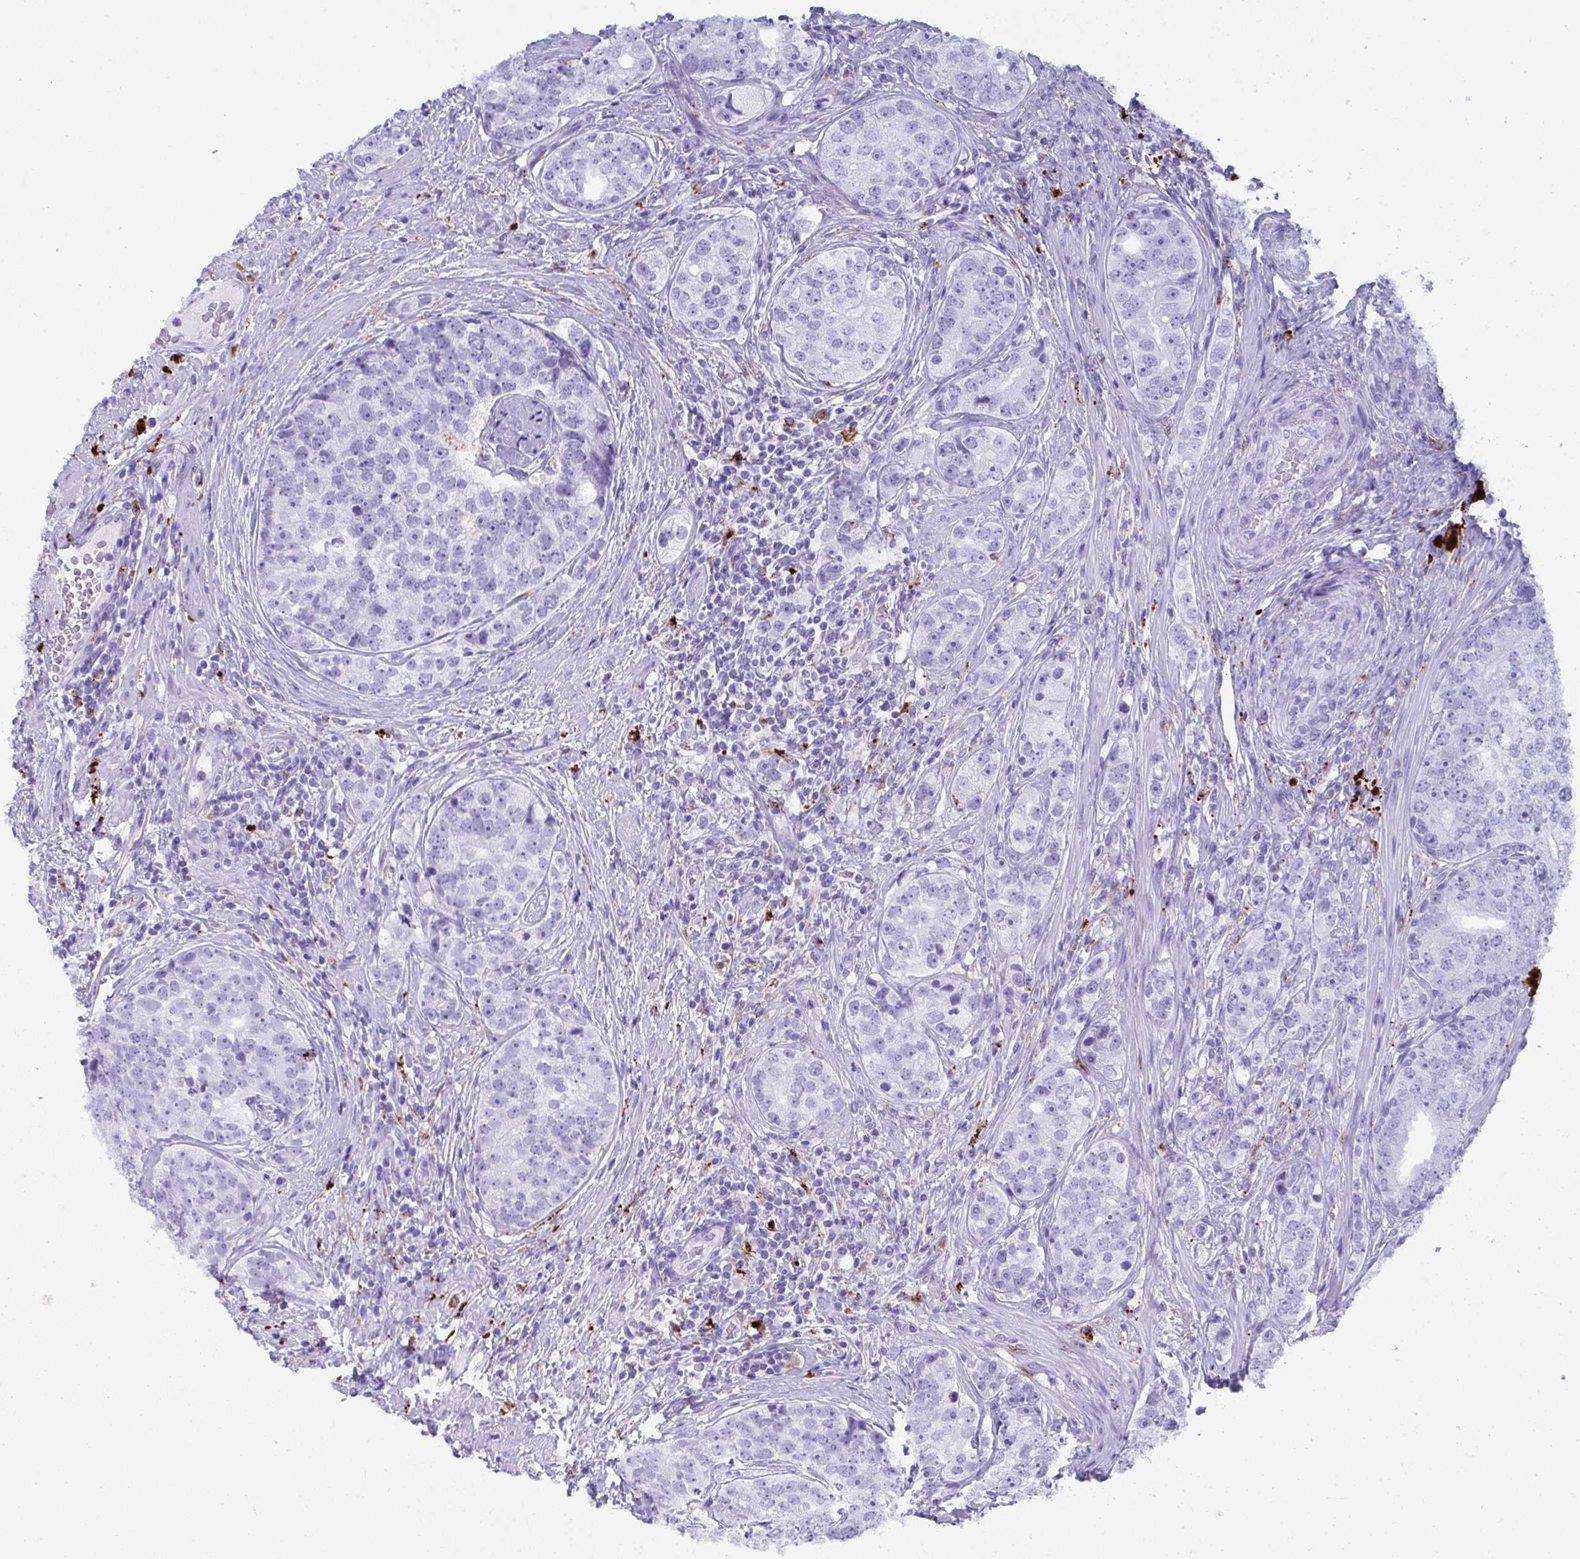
{"staining": {"intensity": "negative", "quantity": "none", "location": "none"}, "tissue": "prostate cancer", "cell_type": "Tumor cells", "image_type": "cancer", "snomed": [{"axis": "morphology", "description": "Adenocarcinoma, High grade"}, {"axis": "topography", "description": "Prostate"}], "caption": "Immunohistochemistry image of neoplastic tissue: prostate high-grade adenocarcinoma stained with DAB exhibits no significant protein positivity in tumor cells.", "gene": "CPVL", "patient": {"sex": "male", "age": 60}}